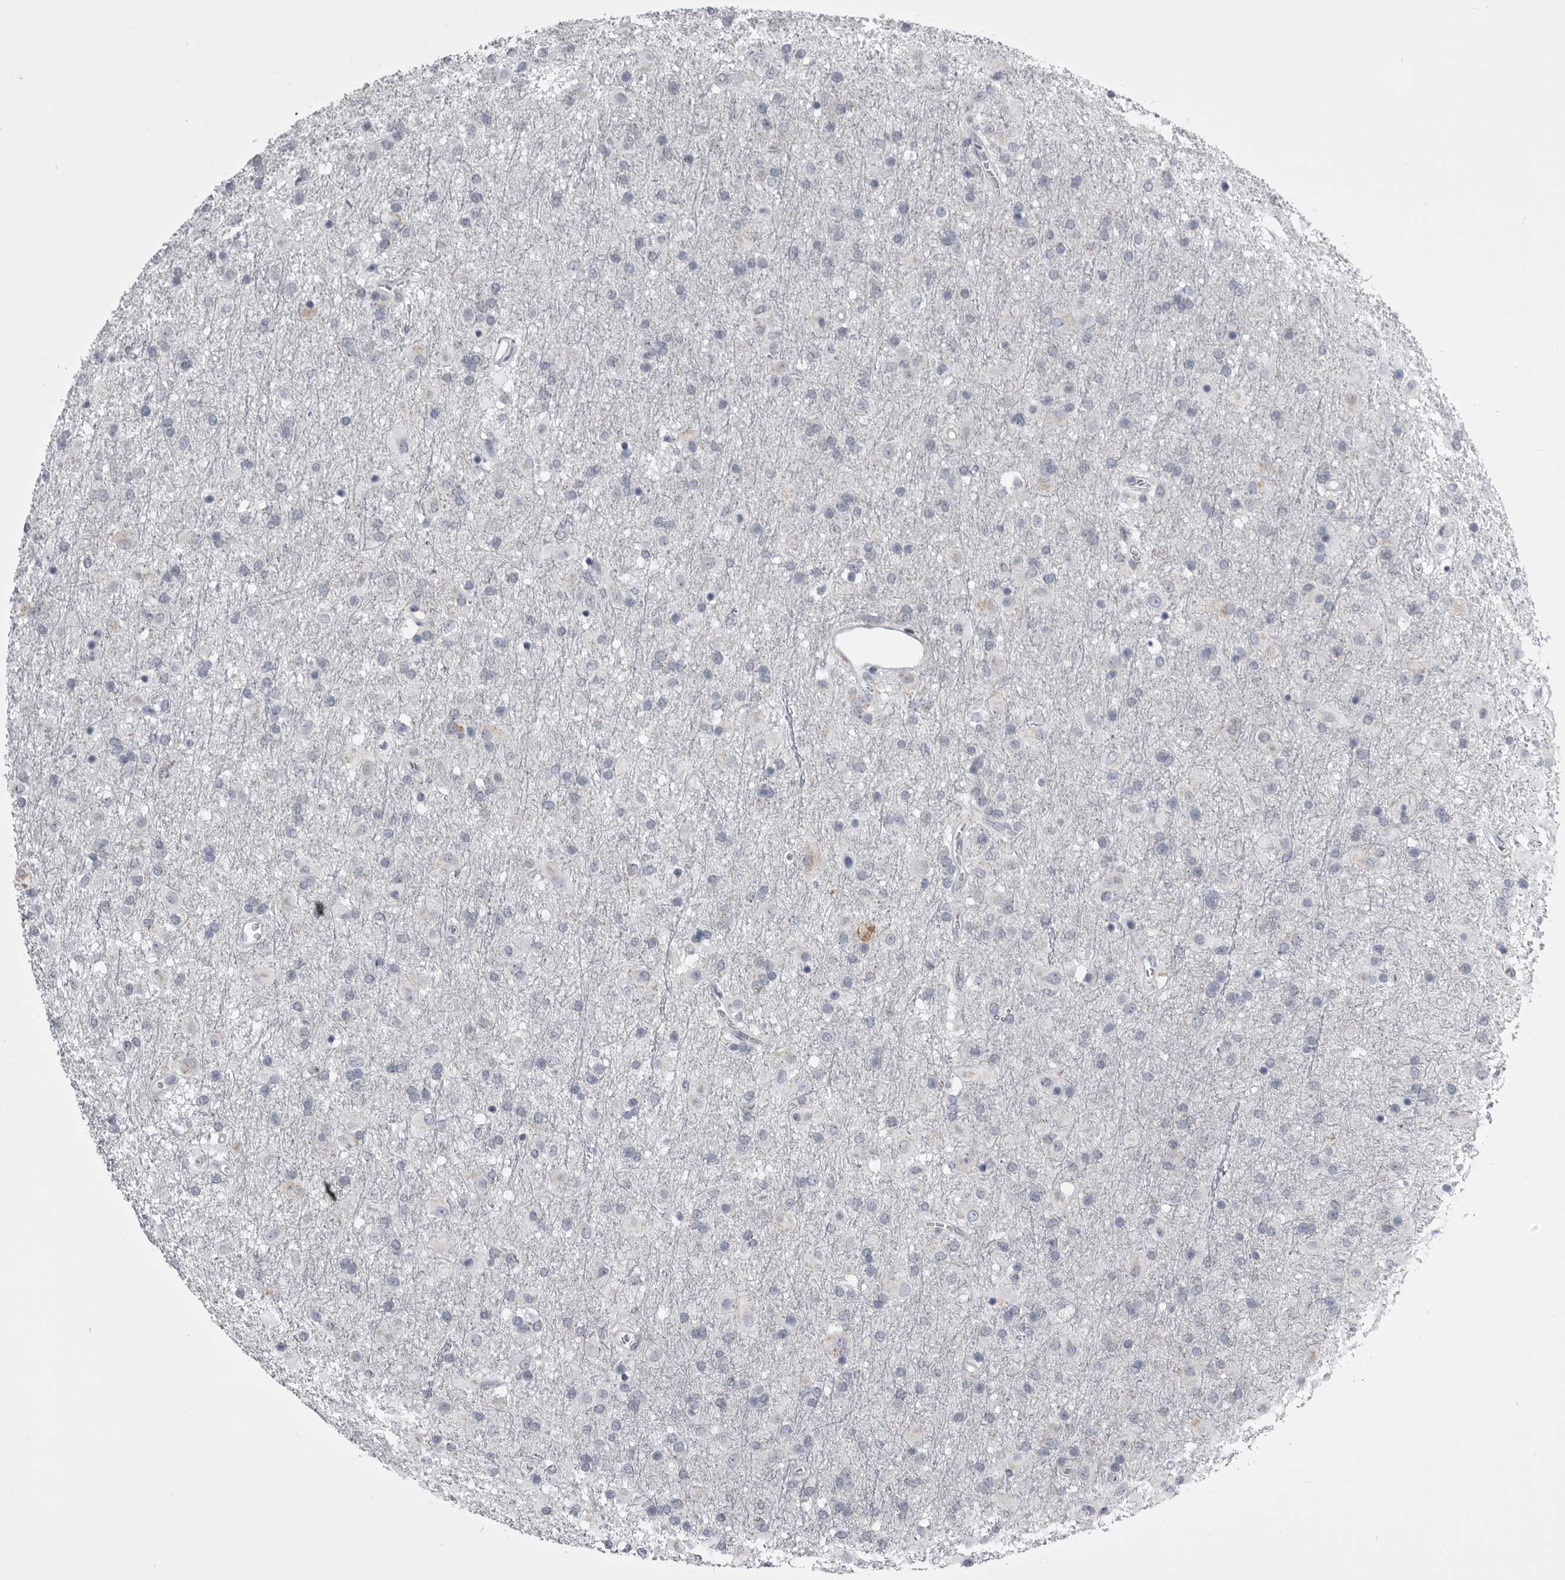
{"staining": {"intensity": "negative", "quantity": "none", "location": "none"}, "tissue": "glioma", "cell_type": "Tumor cells", "image_type": "cancer", "snomed": [{"axis": "morphology", "description": "Glioma, malignant, Low grade"}, {"axis": "topography", "description": "Brain"}], "caption": "A high-resolution histopathology image shows immunohistochemistry (IHC) staining of glioma, which exhibits no significant expression in tumor cells. The staining is performed using DAB brown chromogen with nuclei counter-stained in using hematoxylin.", "gene": "OPLAH", "patient": {"sex": "male", "age": 65}}